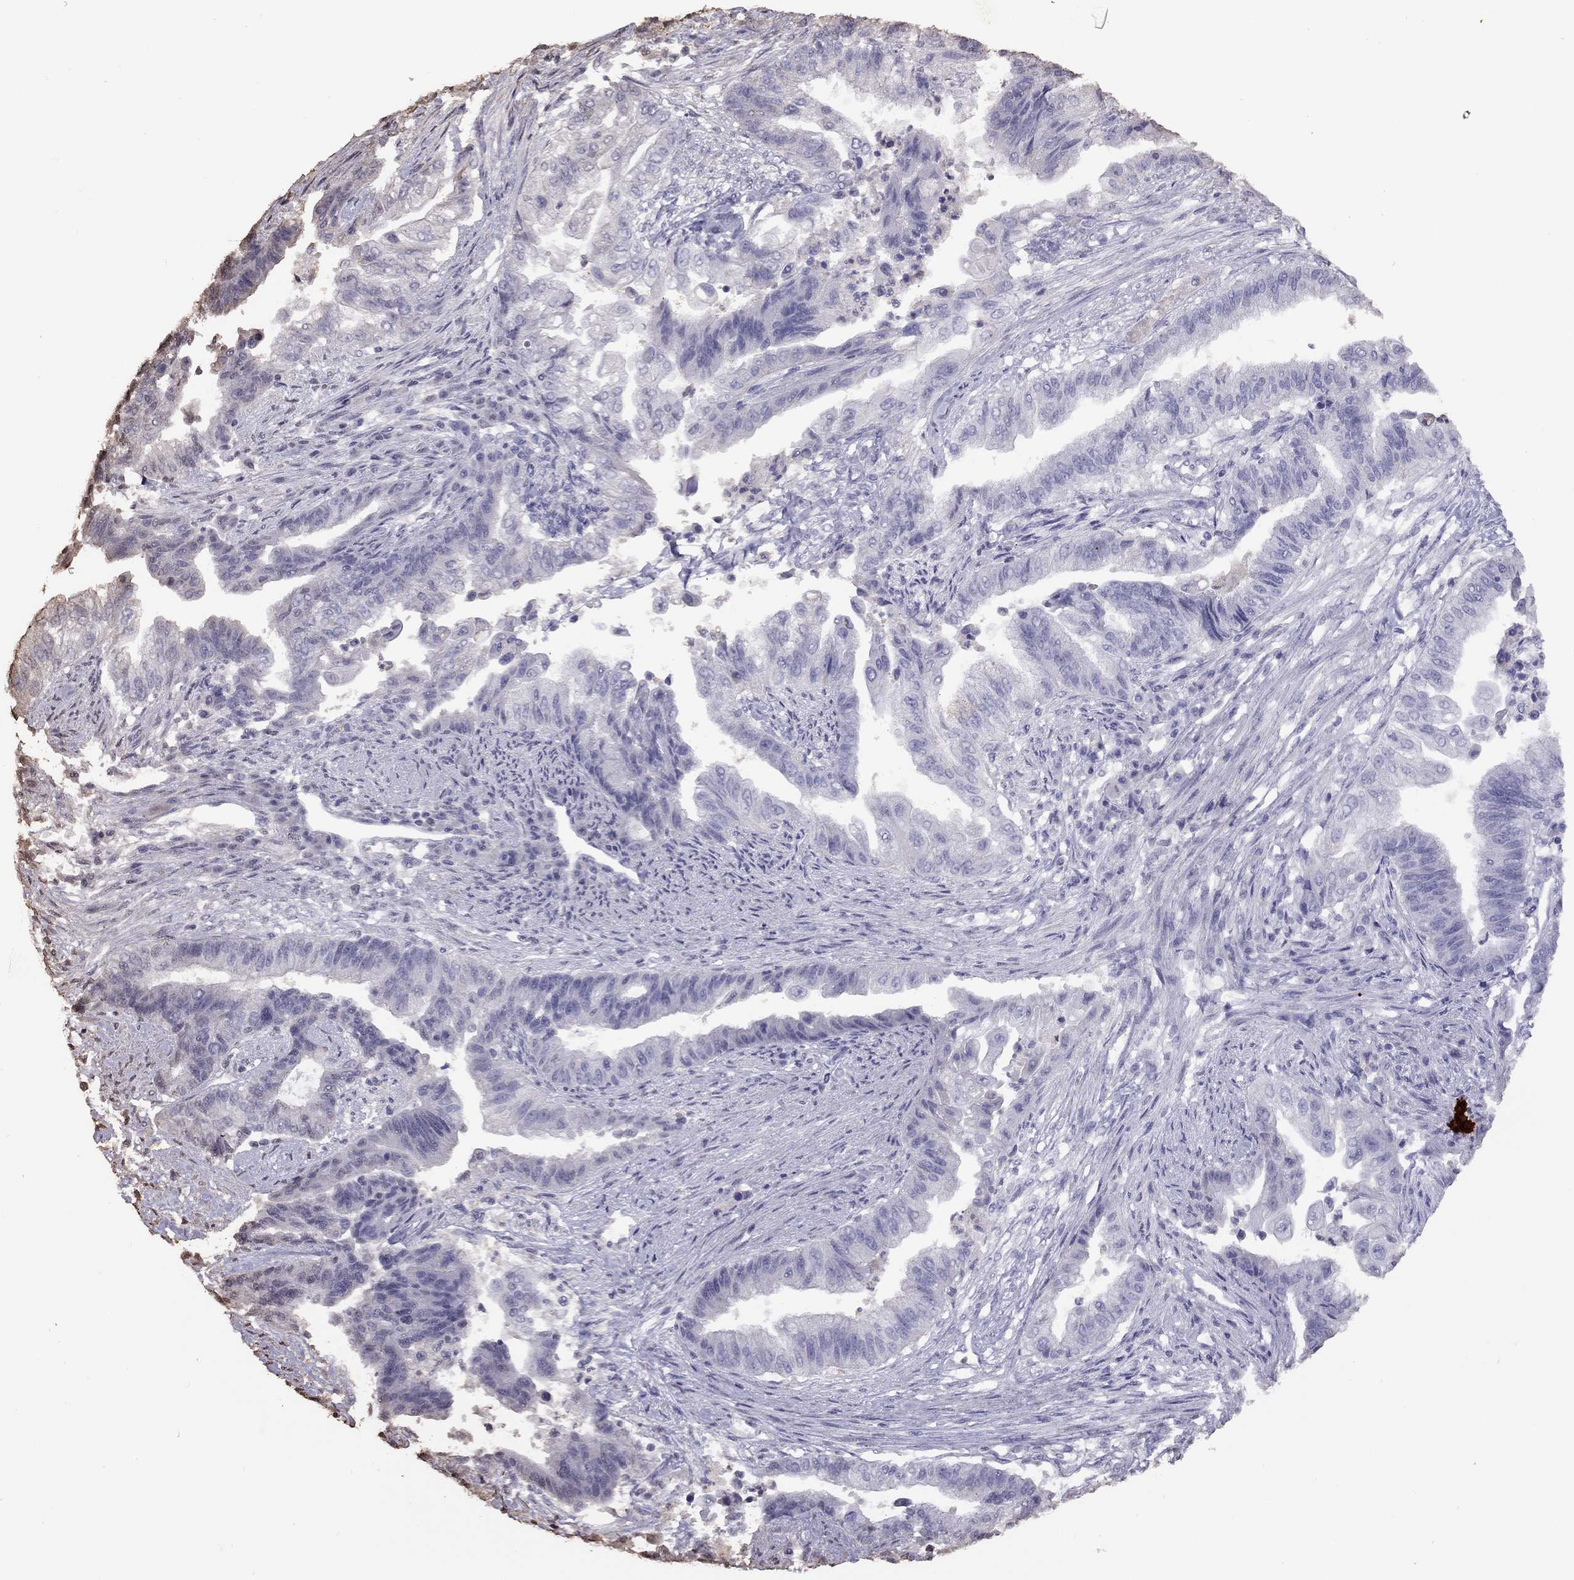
{"staining": {"intensity": "negative", "quantity": "none", "location": "none"}, "tissue": "endometrial cancer", "cell_type": "Tumor cells", "image_type": "cancer", "snomed": [{"axis": "morphology", "description": "Adenocarcinoma, NOS"}, {"axis": "topography", "description": "Uterus"}, {"axis": "topography", "description": "Endometrium"}], "caption": "Tumor cells show no significant protein positivity in endometrial cancer (adenocarcinoma).", "gene": "SUN3", "patient": {"sex": "female", "age": 54}}